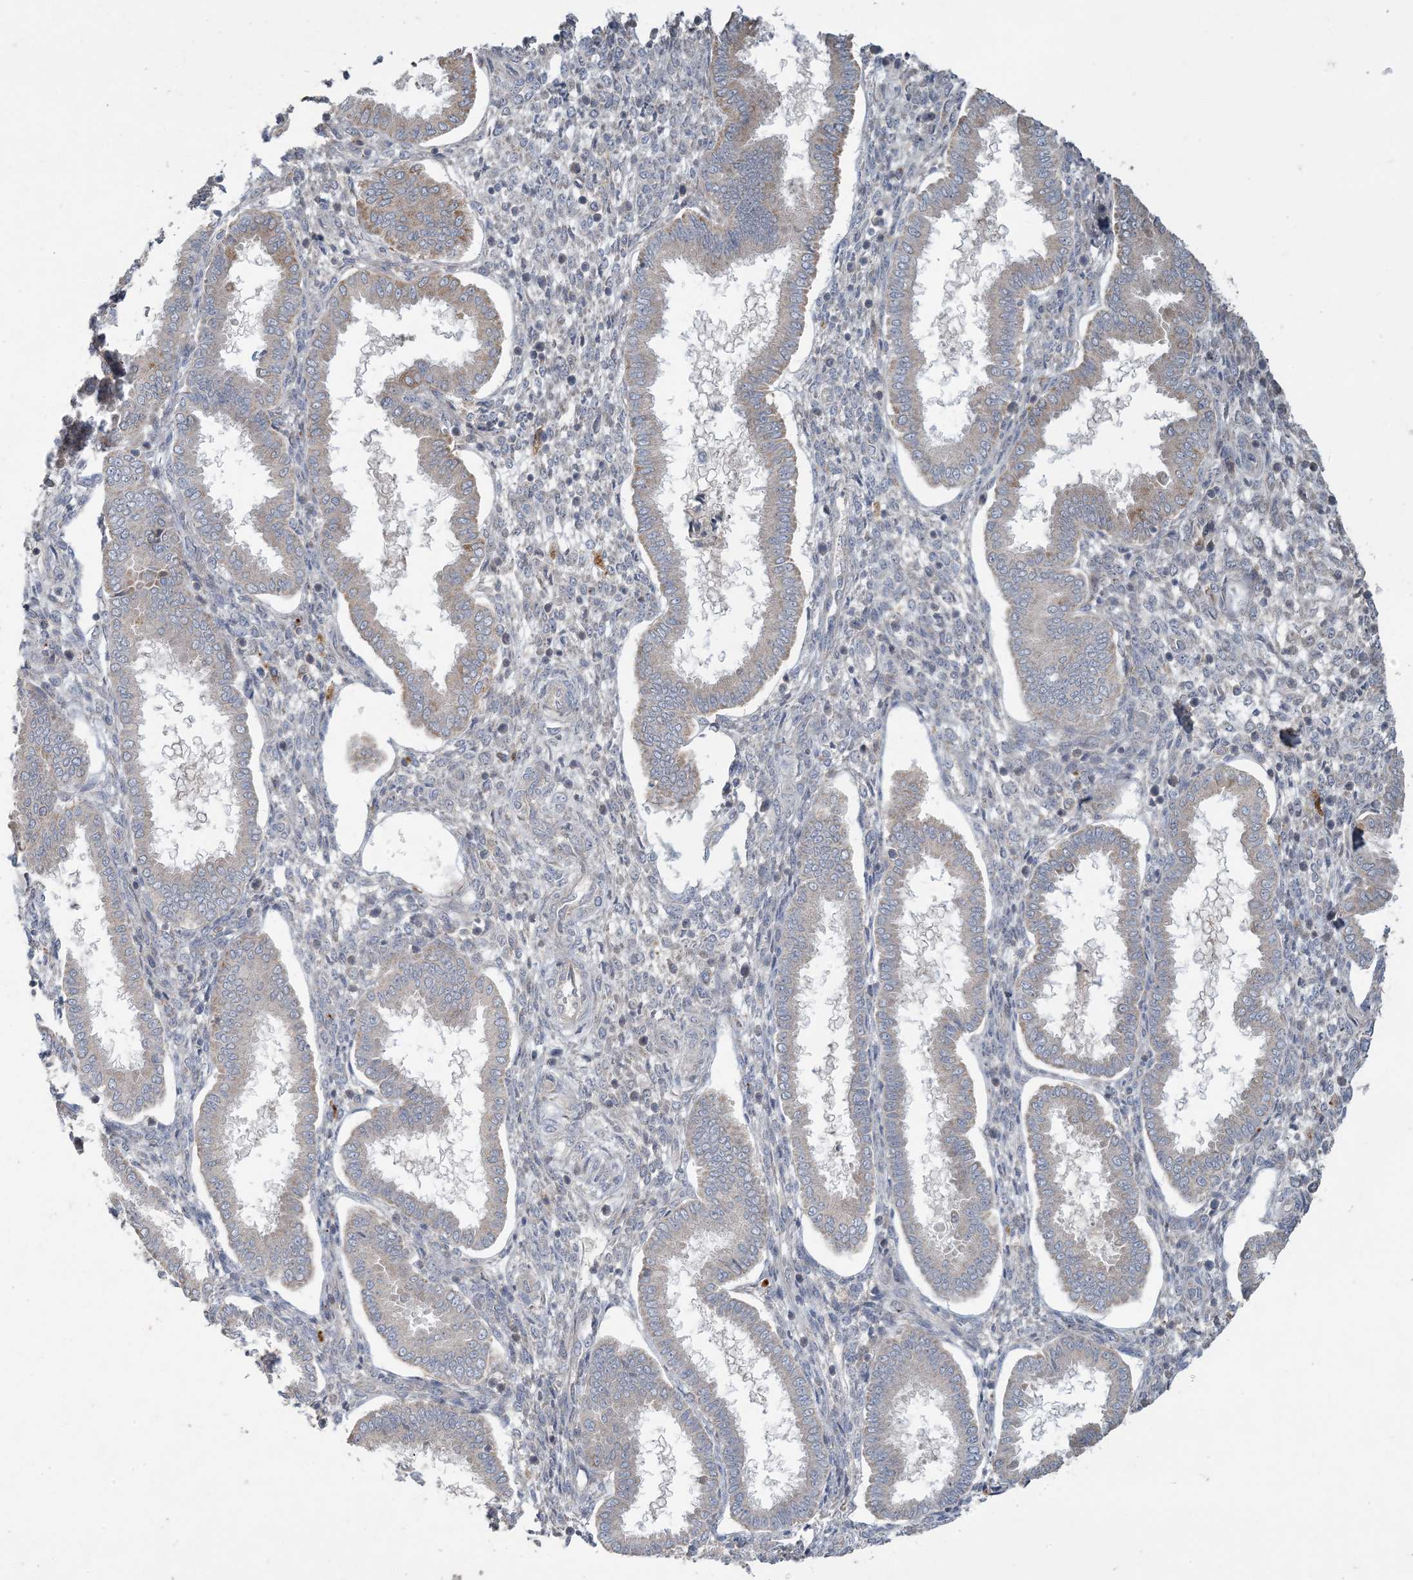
{"staining": {"intensity": "negative", "quantity": "none", "location": "none"}, "tissue": "endometrium", "cell_type": "Cells in endometrial stroma", "image_type": "normal", "snomed": [{"axis": "morphology", "description": "Normal tissue, NOS"}, {"axis": "topography", "description": "Endometrium"}], "caption": "The histopathology image reveals no significant positivity in cells in endometrial stroma of endometrium. (Stains: DAB immunohistochemistry with hematoxylin counter stain, Microscopy: brightfield microscopy at high magnification).", "gene": "LTN1", "patient": {"sex": "female", "age": 24}}